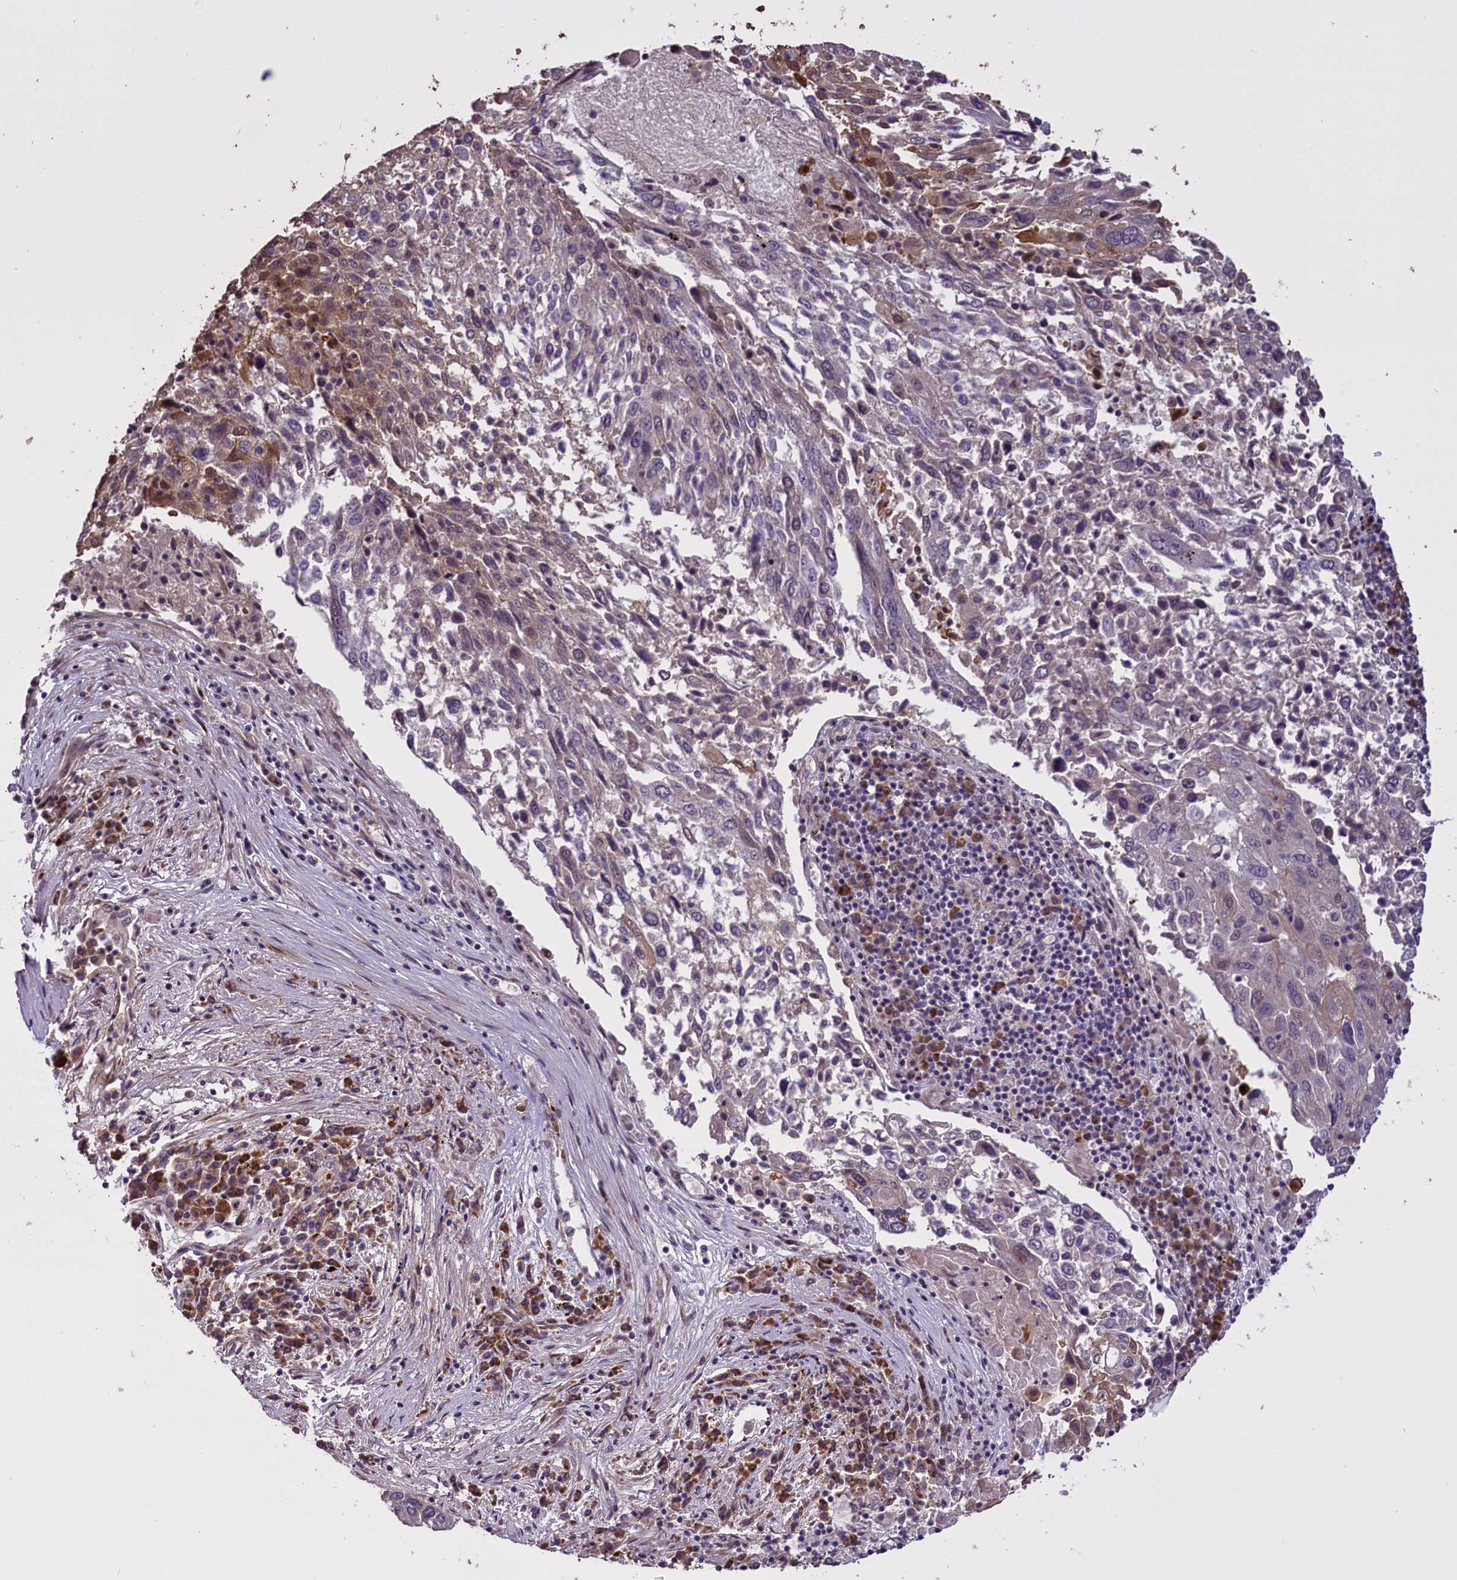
{"staining": {"intensity": "negative", "quantity": "none", "location": "none"}, "tissue": "lung cancer", "cell_type": "Tumor cells", "image_type": "cancer", "snomed": [{"axis": "morphology", "description": "Squamous cell carcinoma, NOS"}, {"axis": "topography", "description": "Lung"}], "caption": "A histopathology image of lung cancer stained for a protein demonstrates no brown staining in tumor cells.", "gene": "ENHO", "patient": {"sex": "male", "age": 65}}